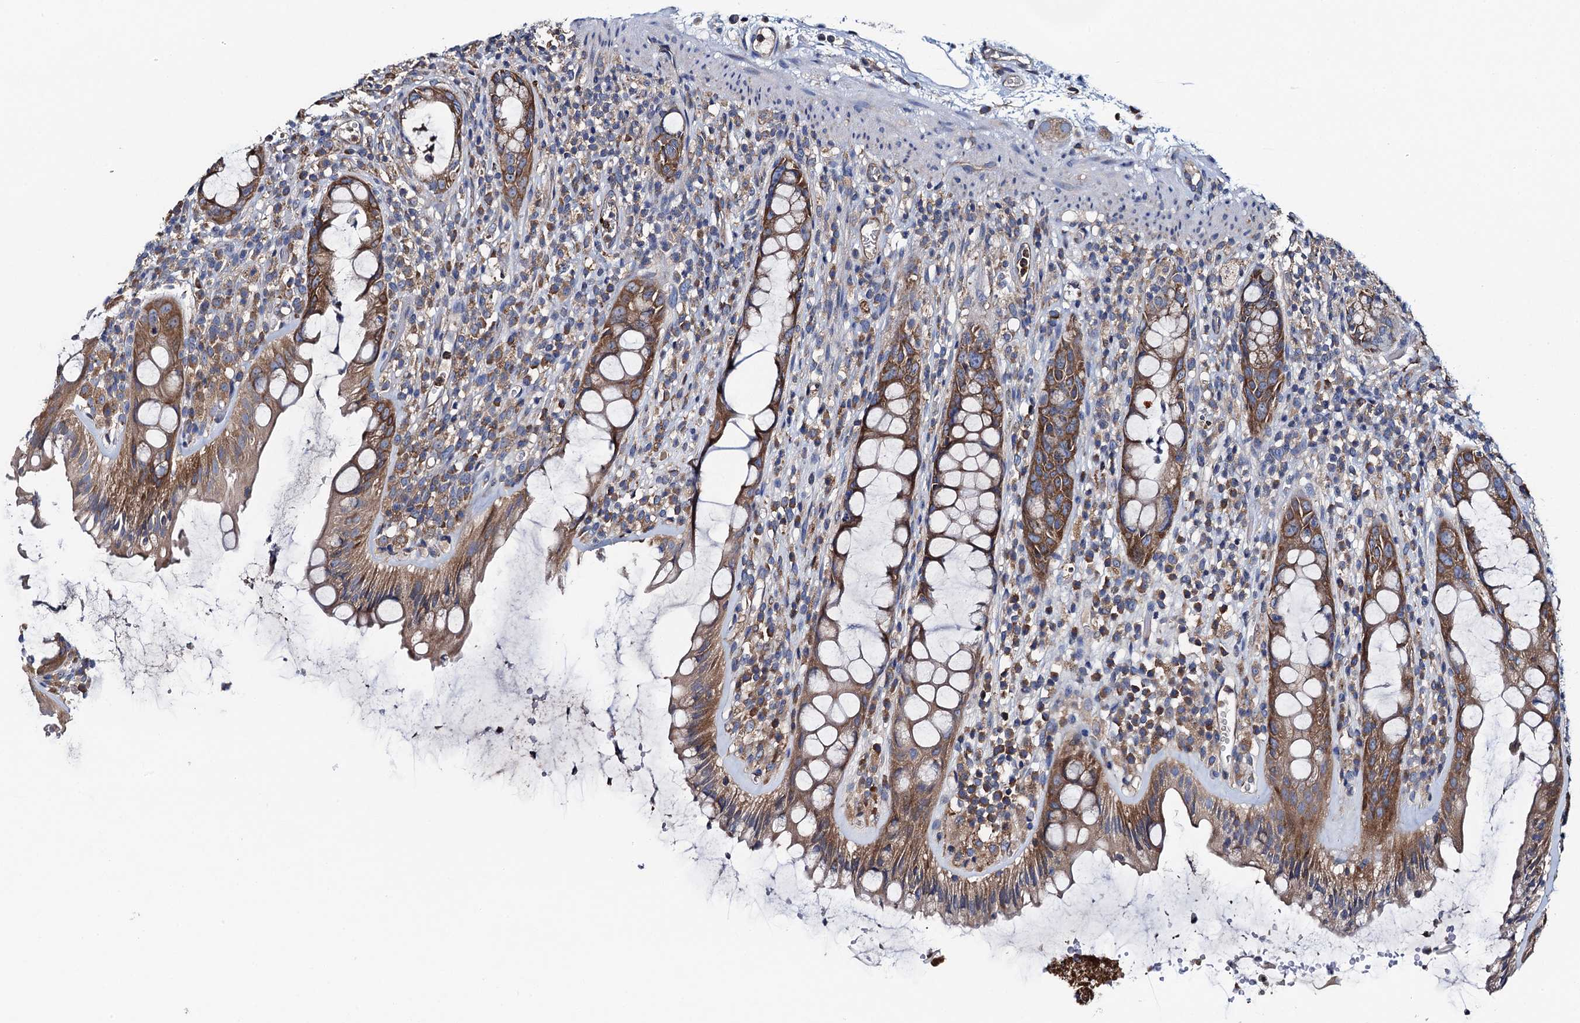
{"staining": {"intensity": "strong", "quantity": ">75%", "location": "cytoplasmic/membranous"}, "tissue": "rectum", "cell_type": "Glandular cells", "image_type": "normal", "snomed": [{"axis": "morphology", "description": "Normal tissue, NOS"}, {"axis": "topography", "description": "Rectum"}], "caption": "Strong cytoplasmic/membranous positivity is identified in approximately >75% of glandular cells in unremarkable rectum.", "gene": "ADCY9", "patient": {"sex": "female", "age": 57}}